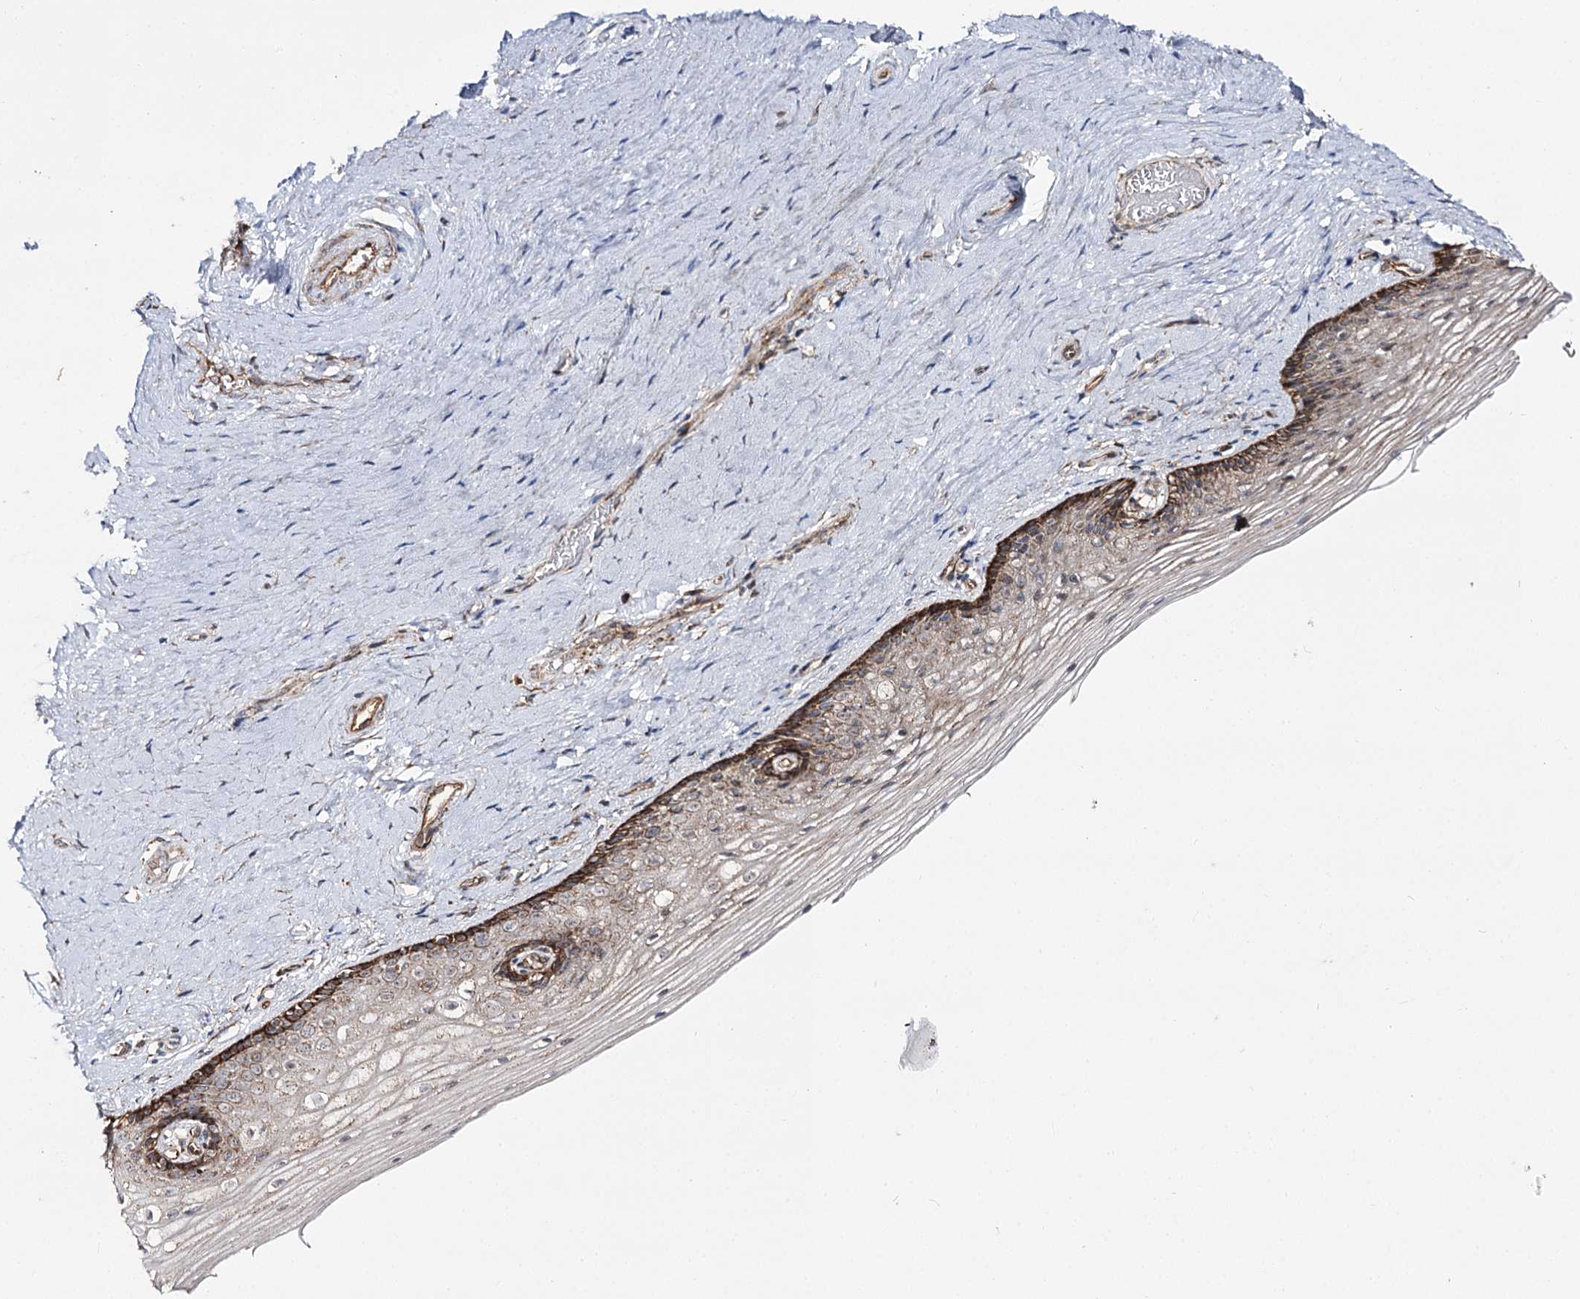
{"staining": {"intensity": "moderate", "quantity": "25%-75%", "location": "cytoplasmic/membranous"}, "tissue": "vagina", "cell_type": "Squamous epithelial cells", "image_type": "normal", "snomed": [{"axis": "morphology", "description": "Normal tissue, NOS"}, {"axis": "topography", "description": "Vagina"}], "caption": "IHC image of benign human vagina stained for a protein (brown), which exhibits medium levels of moderate cytoplasmic/membranous expression in approximately 25%-75% of squamous epithelial cells.", "gene": "CBR4", "patient": {"sex": "female", "age": 46}}